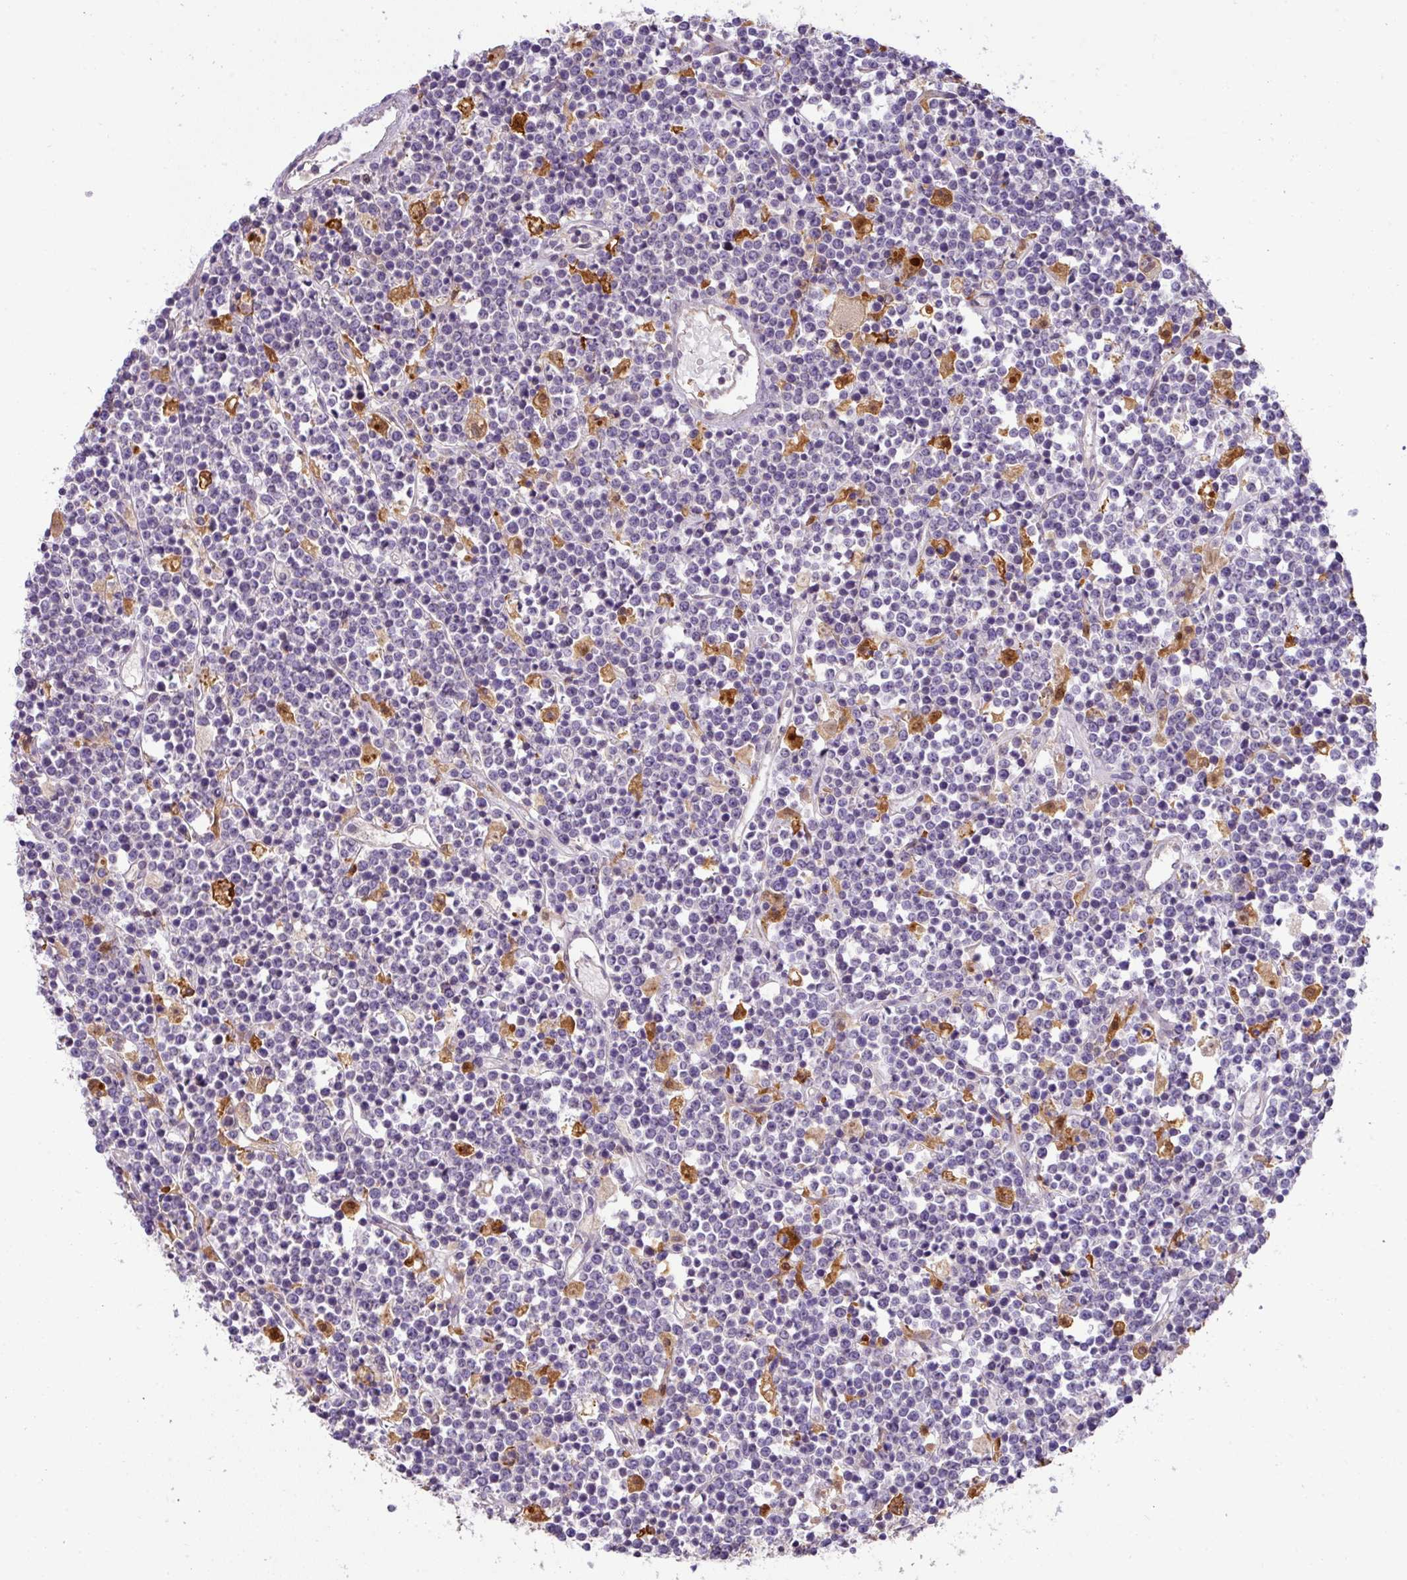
{"staining": {"intensity": "negative", "quantity": "none", "location": "none"}, "tissue": "lymphoma", "cell_type": "Tumor cells", "image_type": "cancer", "snomed": [{"axis": "morphology", "description": "Malignant lymphoma, non-Hodgkin's type, High grade"}, {"axis": "topography", "description": "Ovary"}], "caption": "Immunohistochemical staining of lymphoma exhibits no significant staining in tumor cells.", "gene": "GCNT7", "patient": {"sex": "female", "age": 56}}